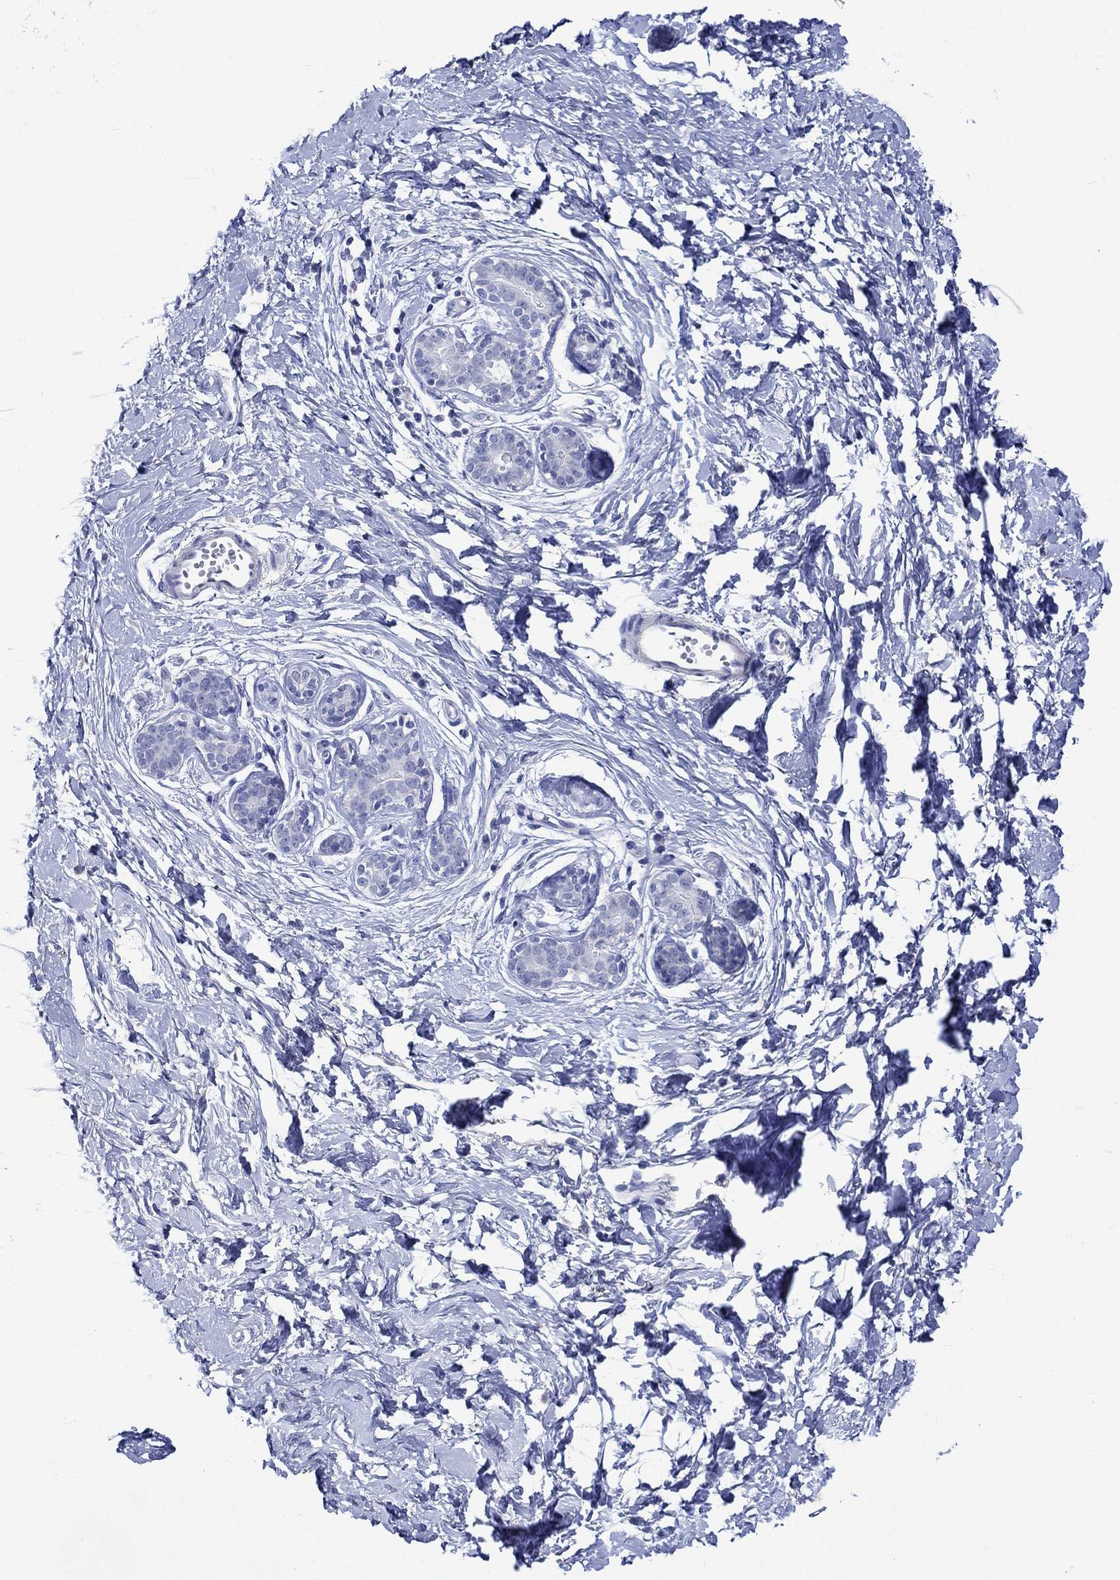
{"staining": {"intensity": "negative", "quantity": "none", "location": "none"}, "tissue": "breast", "cell_type": "Adipocytes", "image_type": "normal", "snomed": [{"axis": "morphology", "description": "Normal tissue, NOS"}, {"axis": "topography", "description": "Breast"}], "caption": "High magnification brightfield microscopy of benign breast stained with DAB (brown) and counterstained with hematoxylin (blue): adipocytes show no significant expression. (DAB immunohistochemistry (IHC), high magnification).", "gene": "KLHL35", "patient": {"sex": "female", "age": 37}}